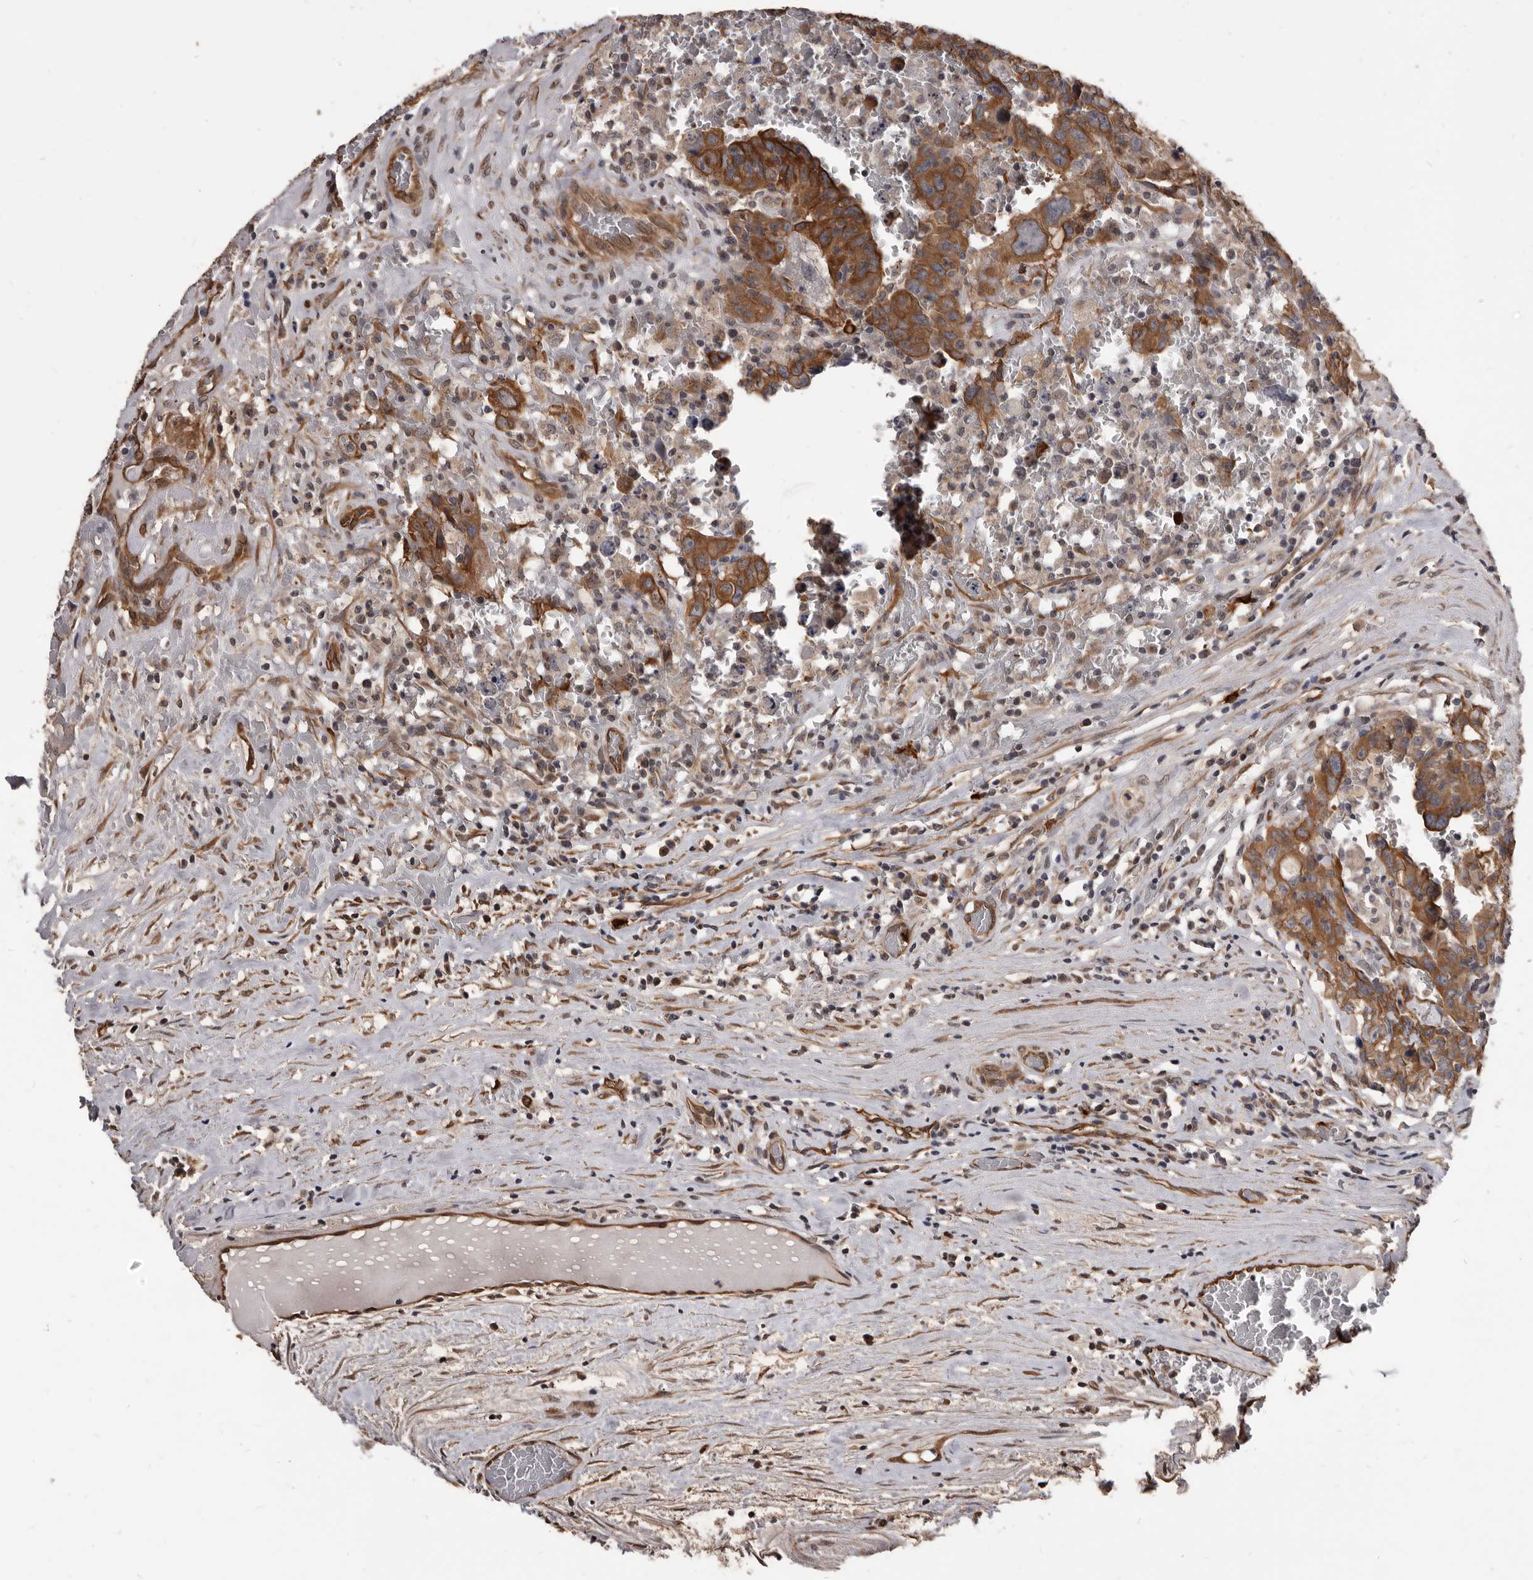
{"staining": {"intensity": "moderate", "quantity": ">75%", "location": "cytoplasmic/membranous"}, "tissue": "testis cancer", "cell_type": "Tumor cells", "image_type": "cancer", "snomed": [{"axis": "morphology", "description": "Carcinoma, Embryonal, NOS"}, {"axis": "topography", "description": "Testis"}], "caption": "Immunohistochemical staining of testis cancer reveals medium levels of moderate cytoplasmic/membranous protein staining in approximately >75% of tumor cells.", "gene": "ADAMTS20", "patient": {"sex": "male", "age": 26}}